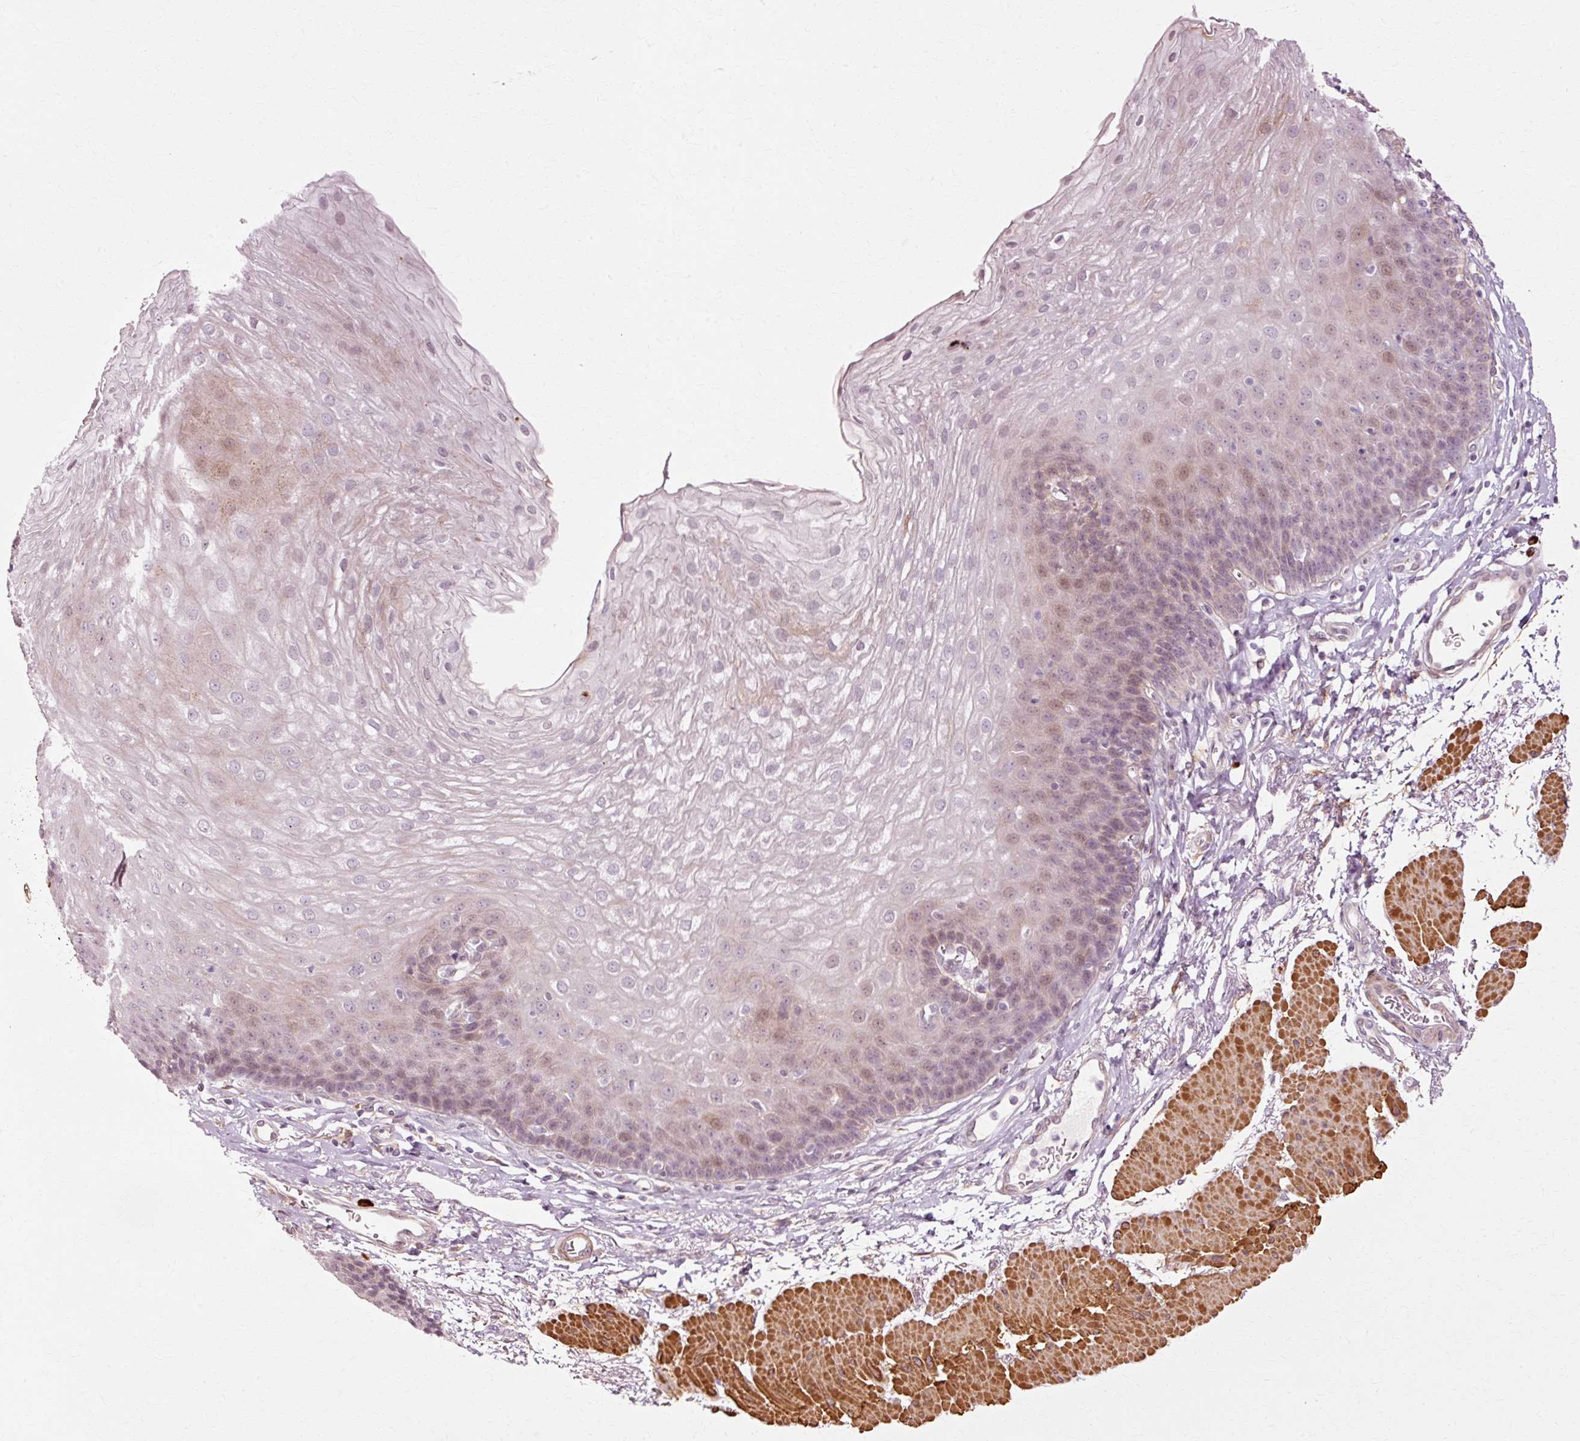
{"staining": {"intensity": "moderate", "quantity": "<25%", "location": "nuclear"}, "tissue": "esophagus", "cell_type": "Squamous epithelial cells", "image_type": "normal", "snomed": [{"axis": "morphology", "description": "Normal tissue, NOS"}, {"axis": "topography", "description": "Esophagus"}], "caption": "Protein staining of benign esophagus reveals moderate nuclear staining in approximately <25% of squamous epithelial cells. (Brightfield microscopy of DAB IHC at high magnification).", "gene": "RANBP2", "patient": {"sex": "female", "age": 81}}